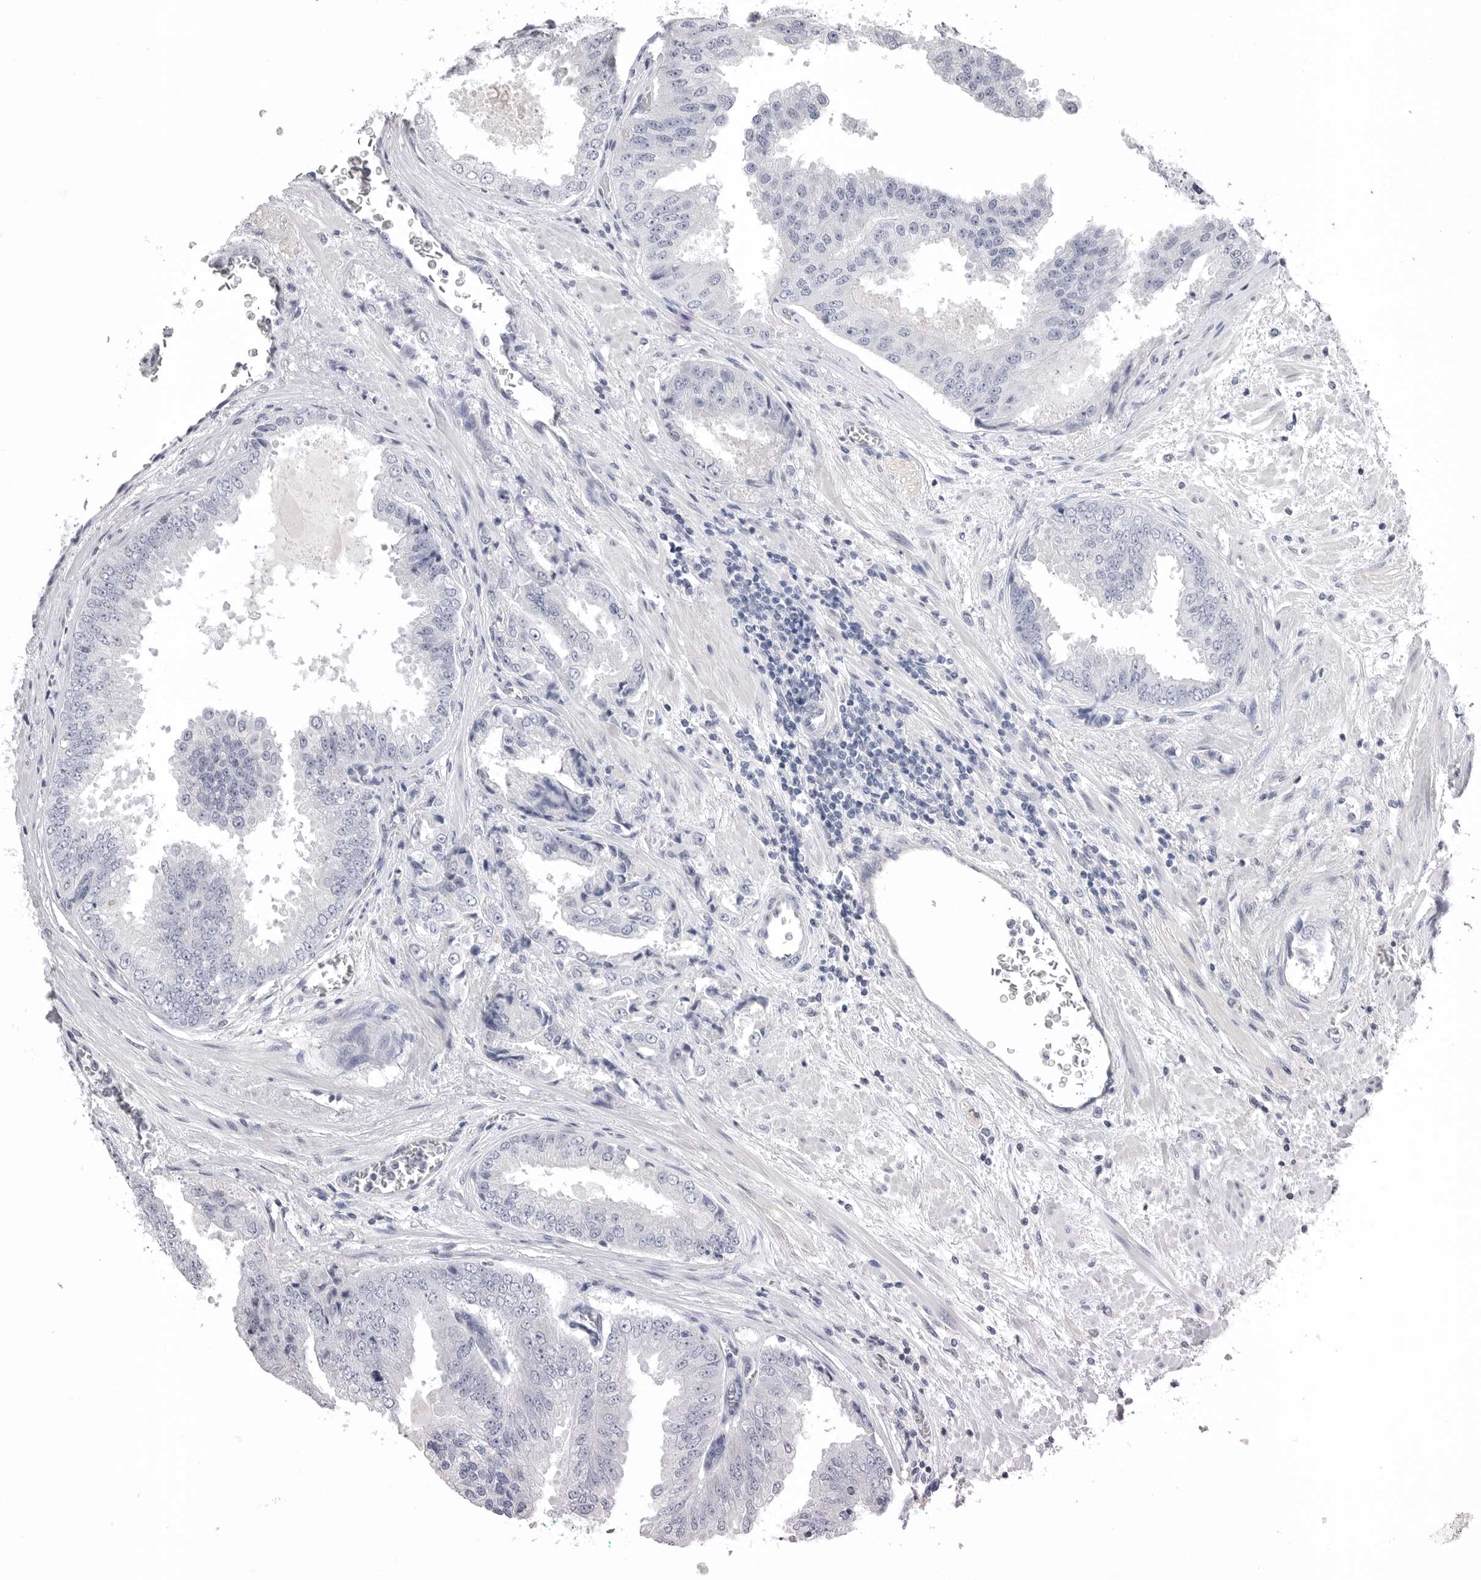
{"staining": {"intensity": "negative", "quantity": "none", "location": "none"}, "tissue": "prostate cancer", "cell_type": "Tumor cells", "image_type": "cancer", "snomed": [{"axis": "morphology", "description": "Adenocarcinoma, High grade"}, {"axis": "topography", "description": "Prostate"}], "caption": "This is a histopathology image of IHC staining of prostate cancer (high-grade adenocarcinoma), which shows no staining in tumor cells.", "gene": "DLGAP3", "patient": {"sex": "male", "age": 58}}